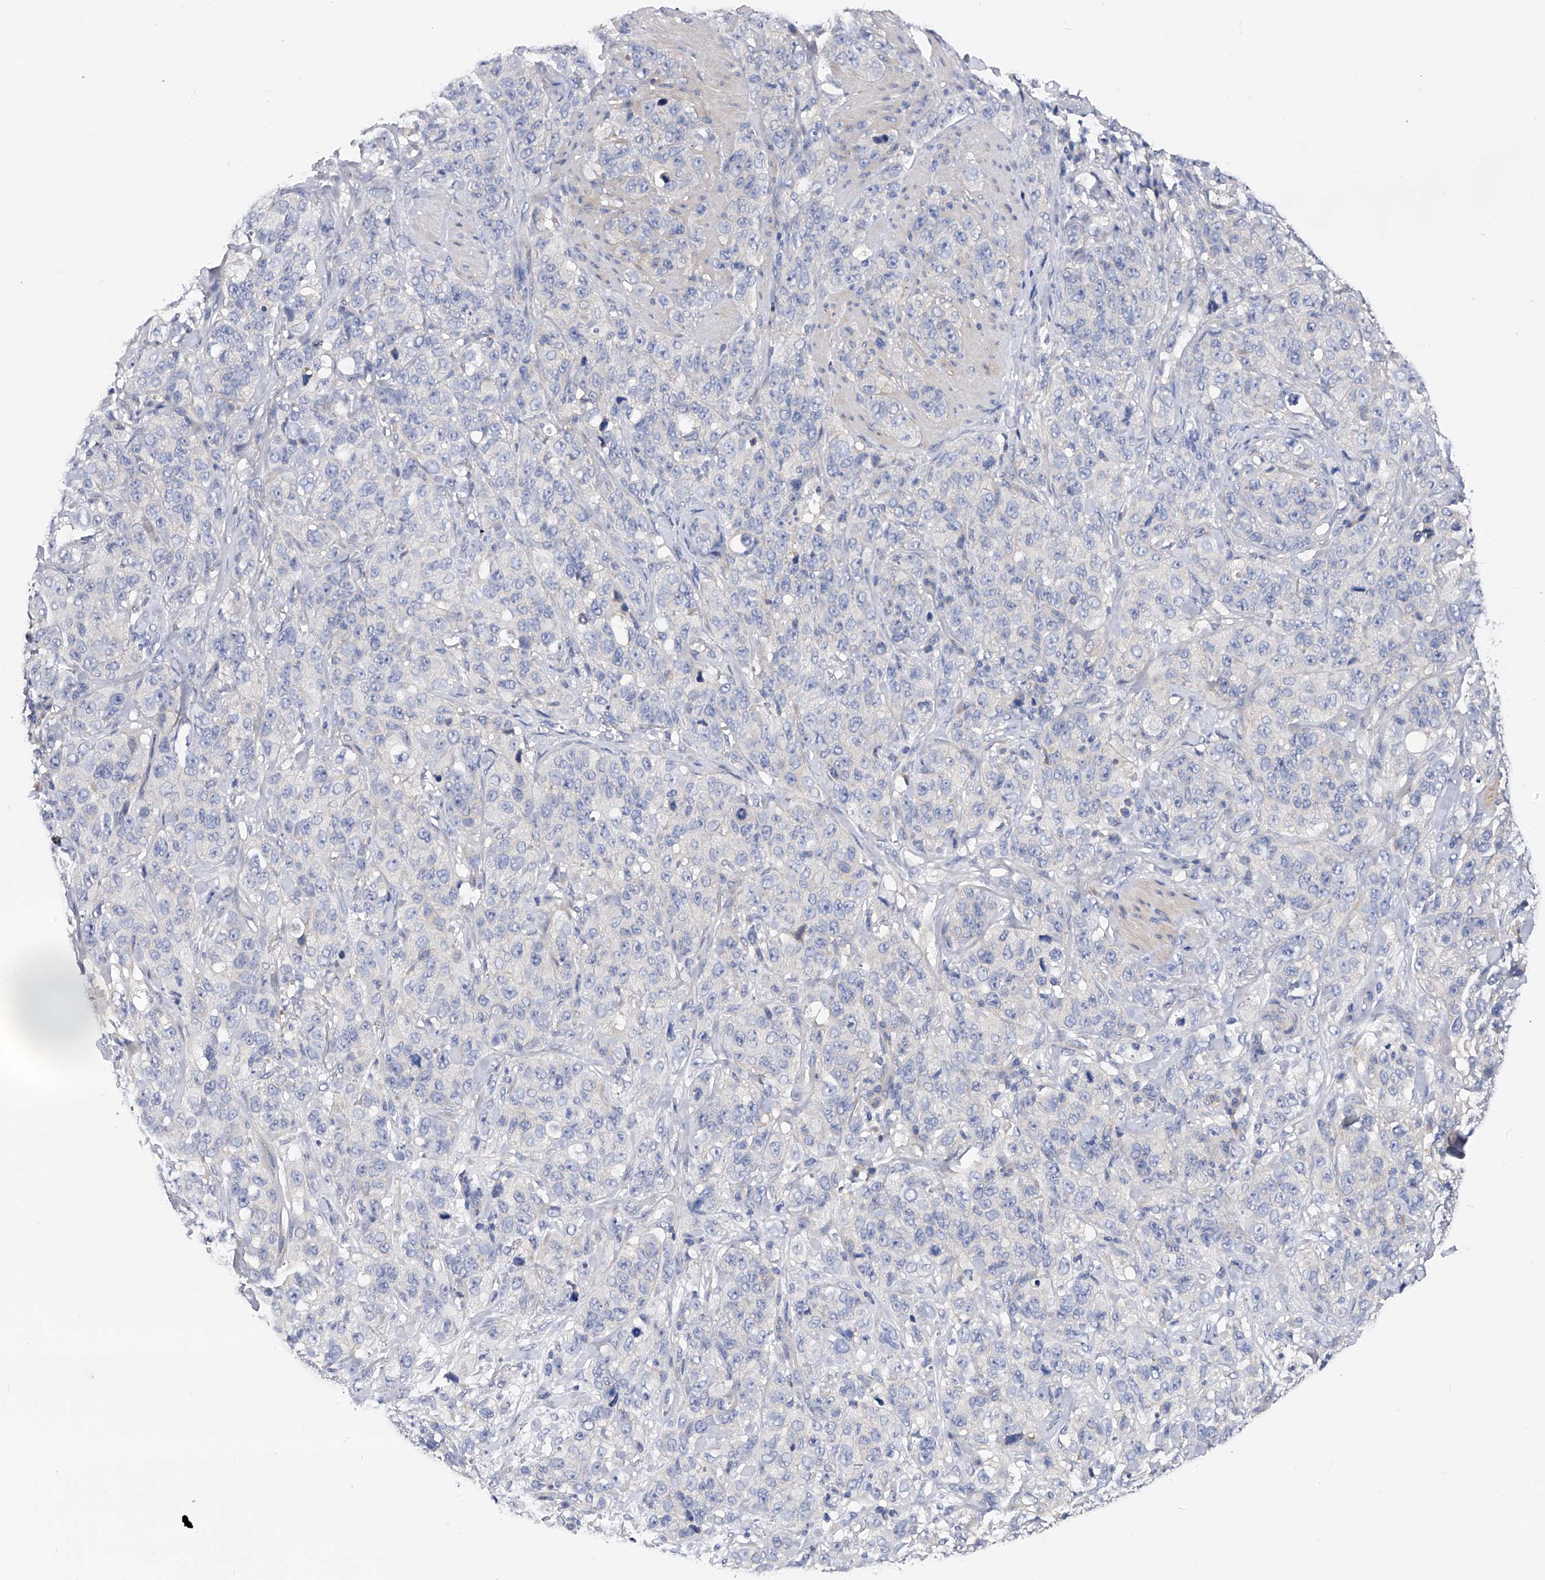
{"staining": {"intensity": "negative", "quantity": "none", "location": "none"}, "tissue": "stomach cancer", "cell_type": "Tumor cells", "image_type": "cancer", "snomed": [{"axis": "morphology", "description": "Adenocarcinoma, NOS"}, {"axis": "topography", "description": "Stomach"}], "caption": "This histopathology image is of stomach cancer stained with immunohistochemistry (IHC) to label a protein in brown with the nuclei are counter-stained blue. There is no positivity in tumor cells.", "gene": "PPP5C", "patient": {"sex": "male", "age": 48}}